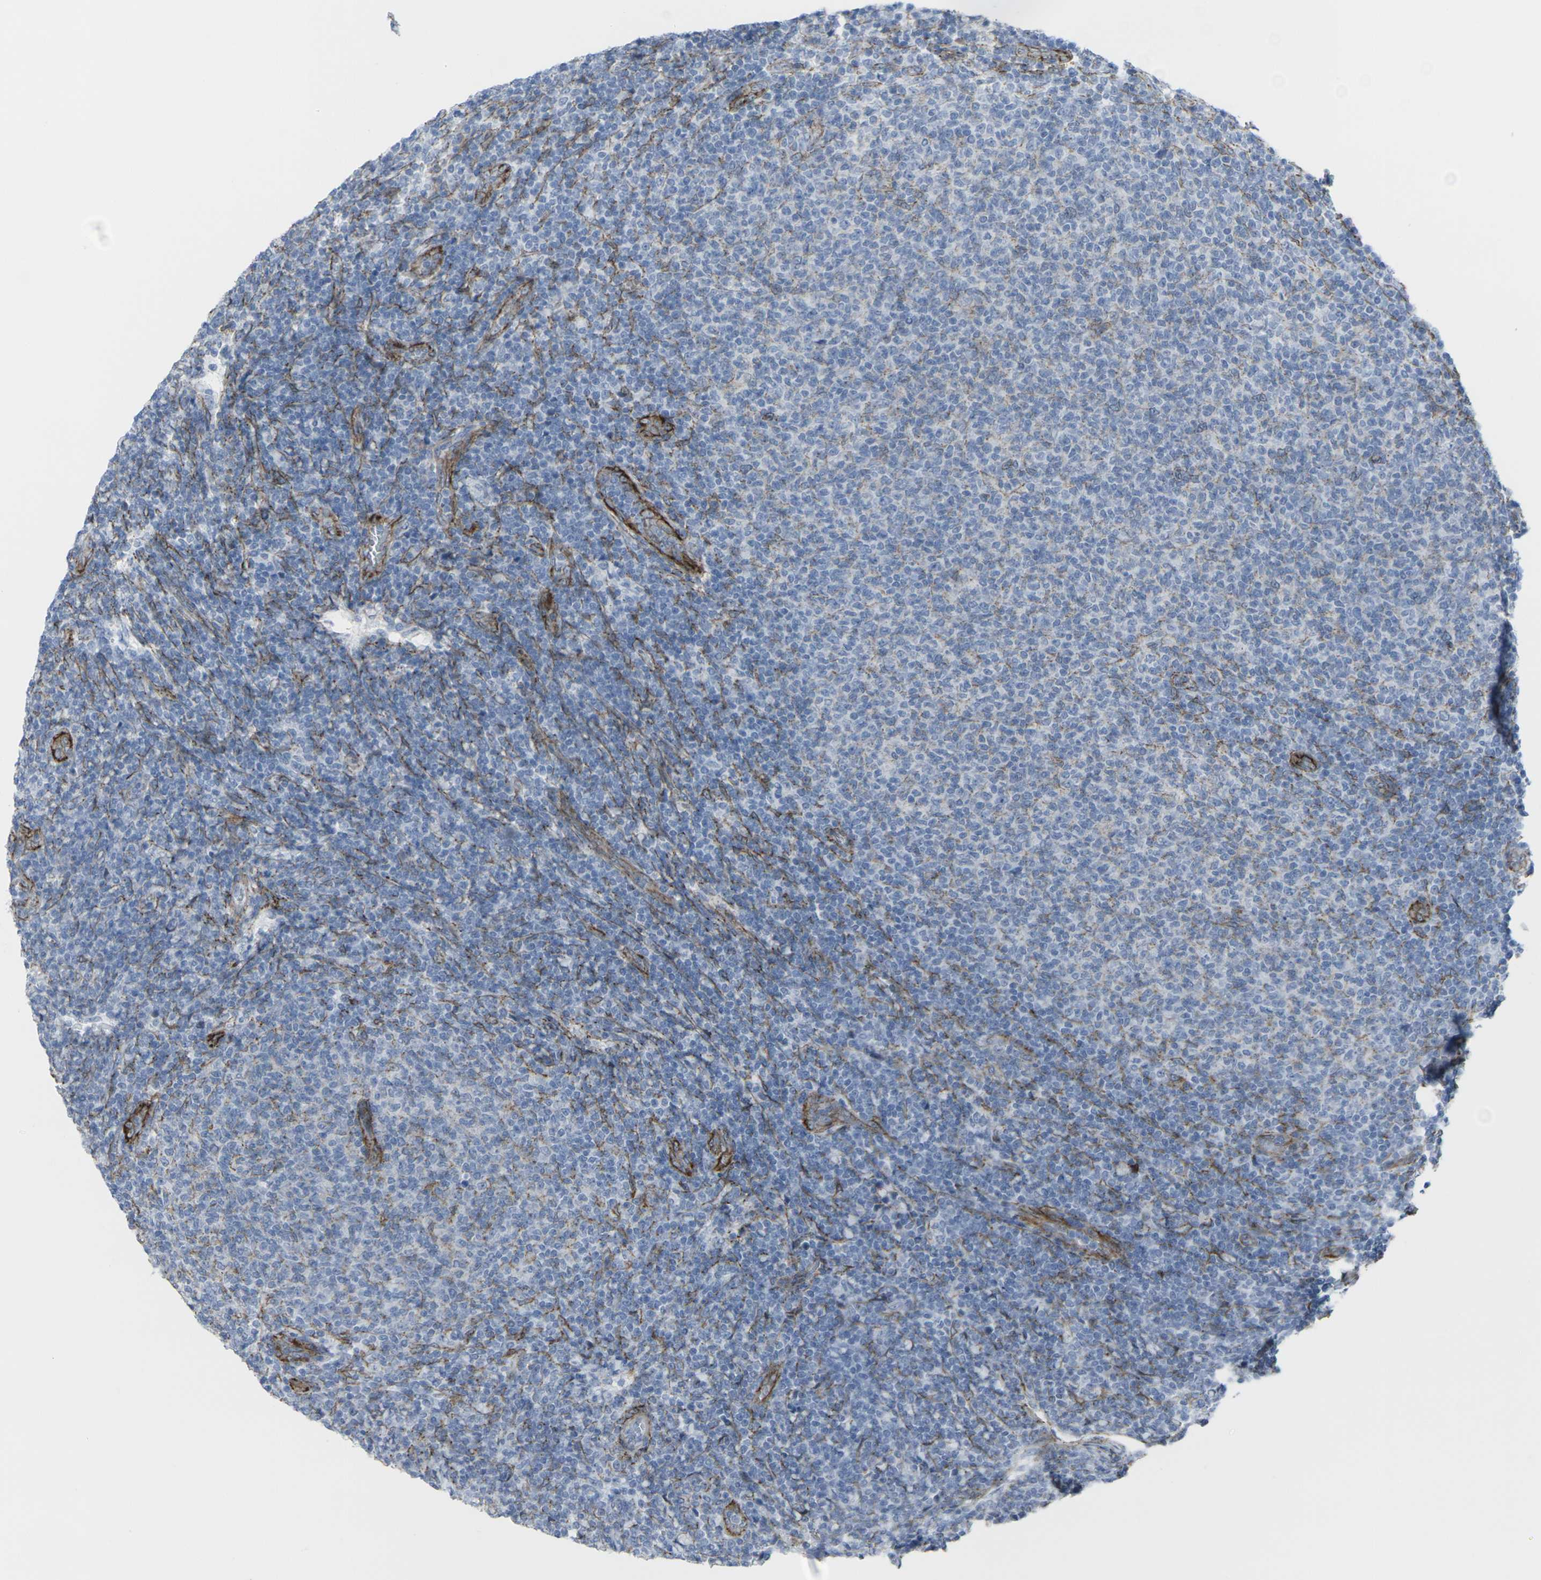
{"staining": {"intensity": "negative", "quantity": "none", "location": "none"}, "tissue": "lymphoma", "cell_type": "Tumor cells", "image_type": "cancer", "snomed": [{"axis": "morphology", "description": "Malignant lymphoma, non-Hodgkin's type, Low grade"}, {"axis": "topography", "description": "Lymph node"}], "caption": "Immunohistochemical staining of human lymphoma demonstrates no significant expression in tumor cells.", "gene": "CDH11", "patient": {"sex": "male", "age": 66}}